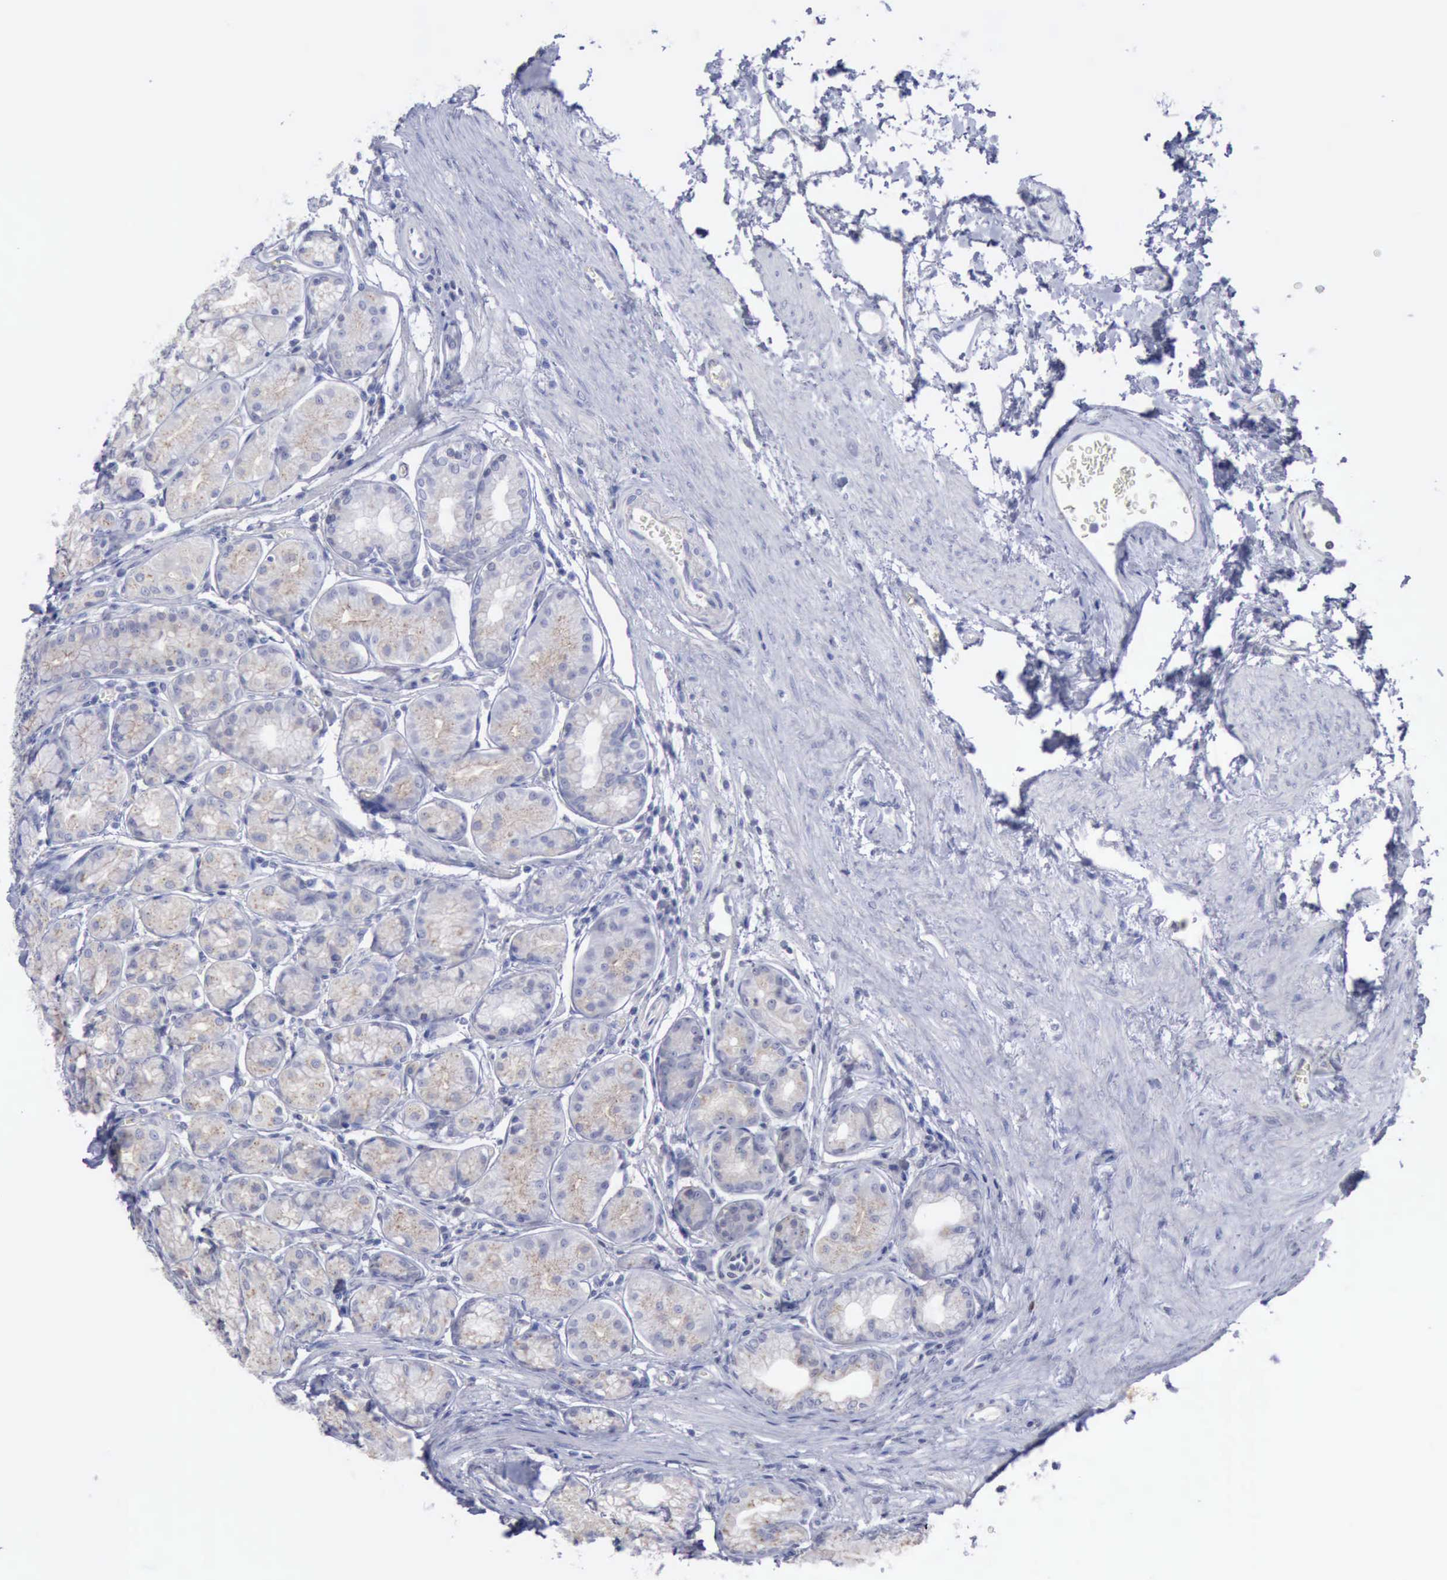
{"staining": {"intensity": "negative", "quantity": "none", "location": "none"}, "tissue": "stomach", "cell_type": "Glandular cells", "image_type": "normal", "snomed": [{"axis": "morphology", "description": "Normal tissue, NOS"}, {"axis": "topography", "description": "Stomach"}, {"axis": "topography", "description": "Stomach, lower"}], "caption": "Benign stomach was stained to show a protein in brown. There is no significant expression in glandular cells.", "gene": "SATB2", "patient": {"sex": "male", "age": 76}}